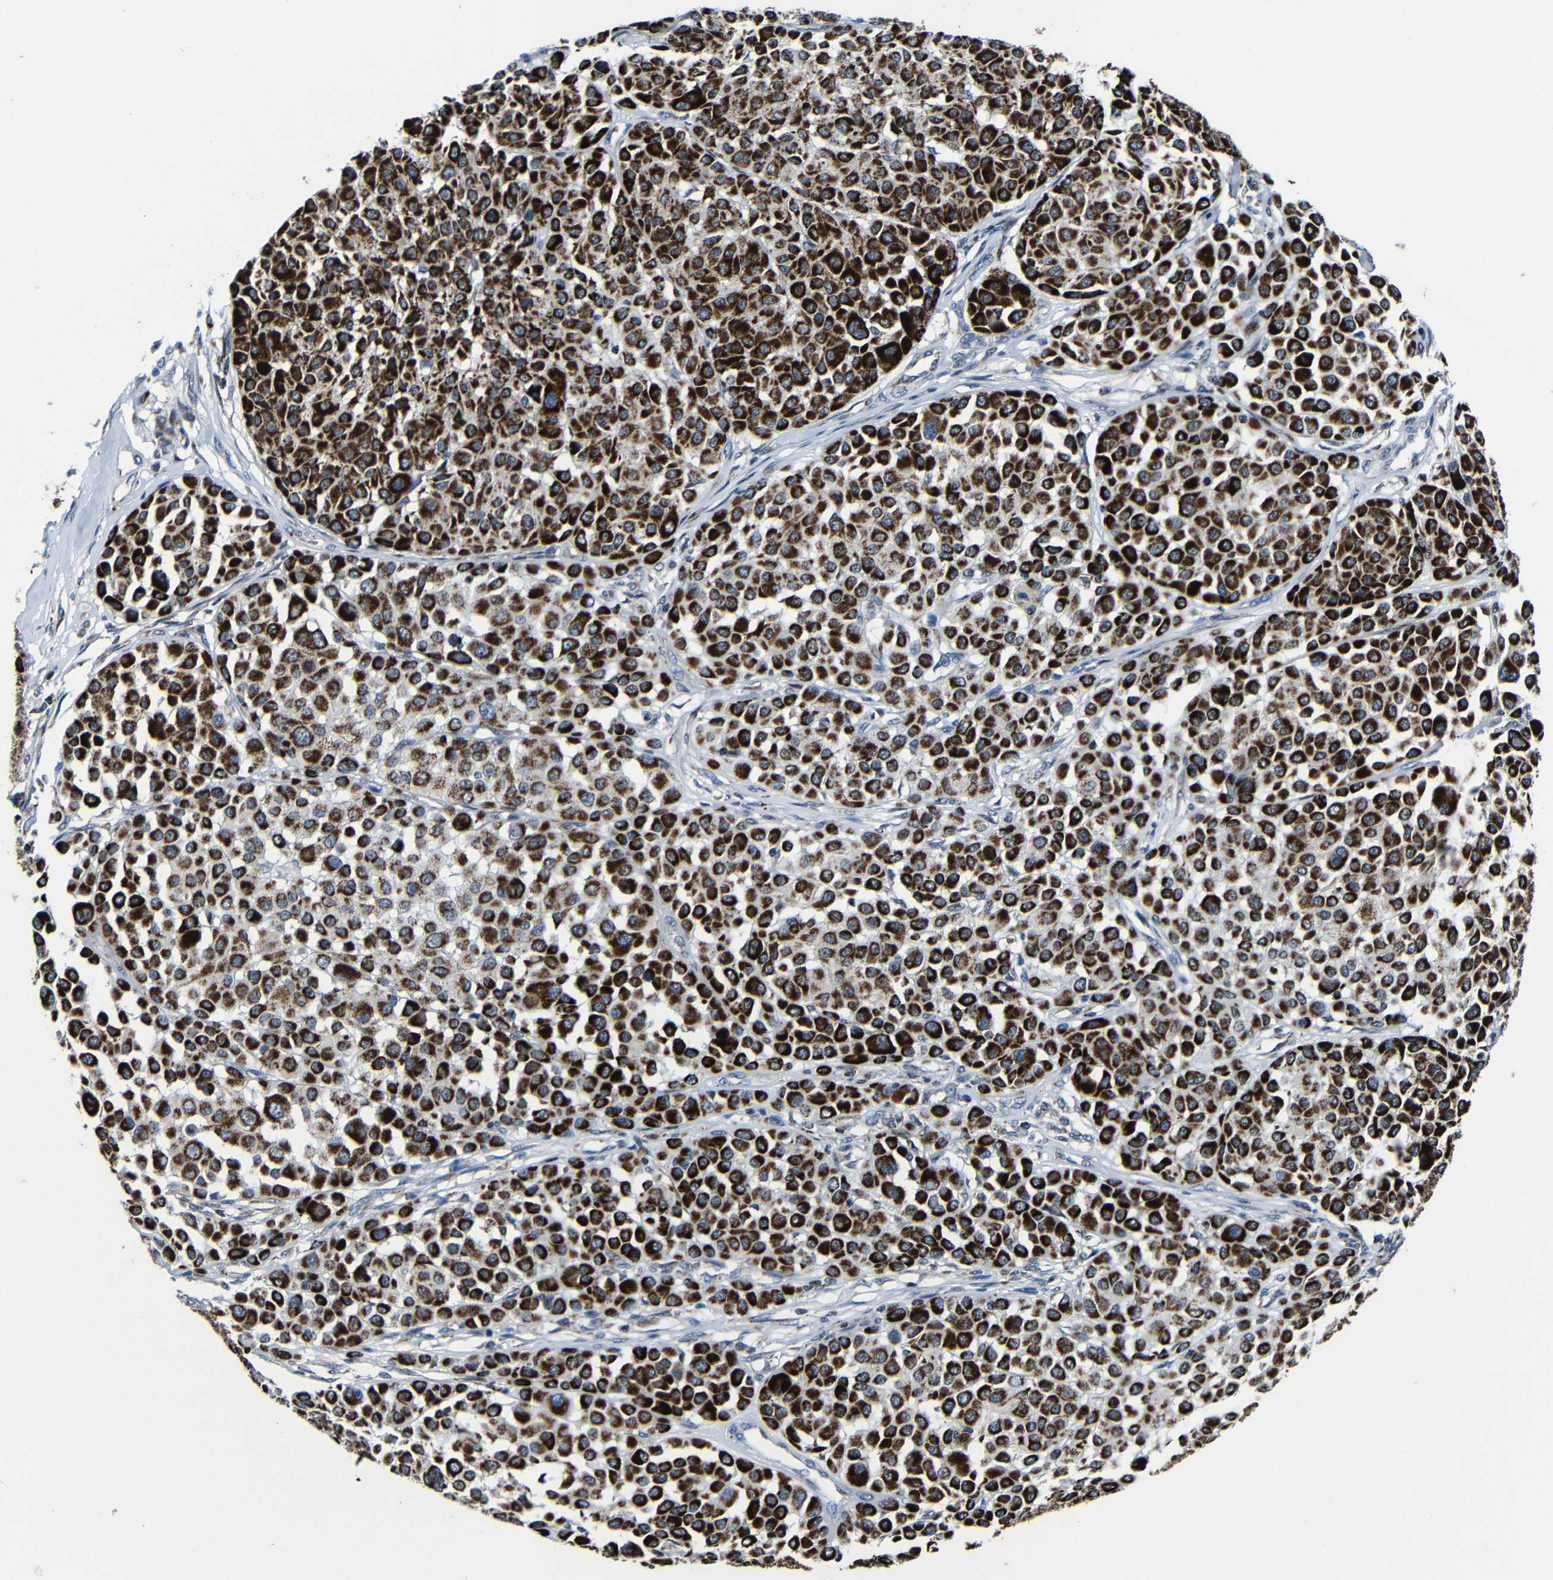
{"staining": {"intensity": "strong", "quantity": ">75%", "location": "cytoplasmic/membranous"}, "tissue": "melanoma", "cell_type": "Tumor cells", "image_type": "cancer", "snomed": [{"axis": "morphology", "description": "Malignant melanoma, Metastatic site"}, {"axis": "topography", "description": "Soft tissue"}], "caption": "There is high levels of strong cytoplasmic/membranous staining in tumor cells of malignant melanoma (metastatic site), as demonstrated by immunohistochemical staining (brown color).", "gene": "CA5B", "patient": {"sex": "male", "age": 41}}